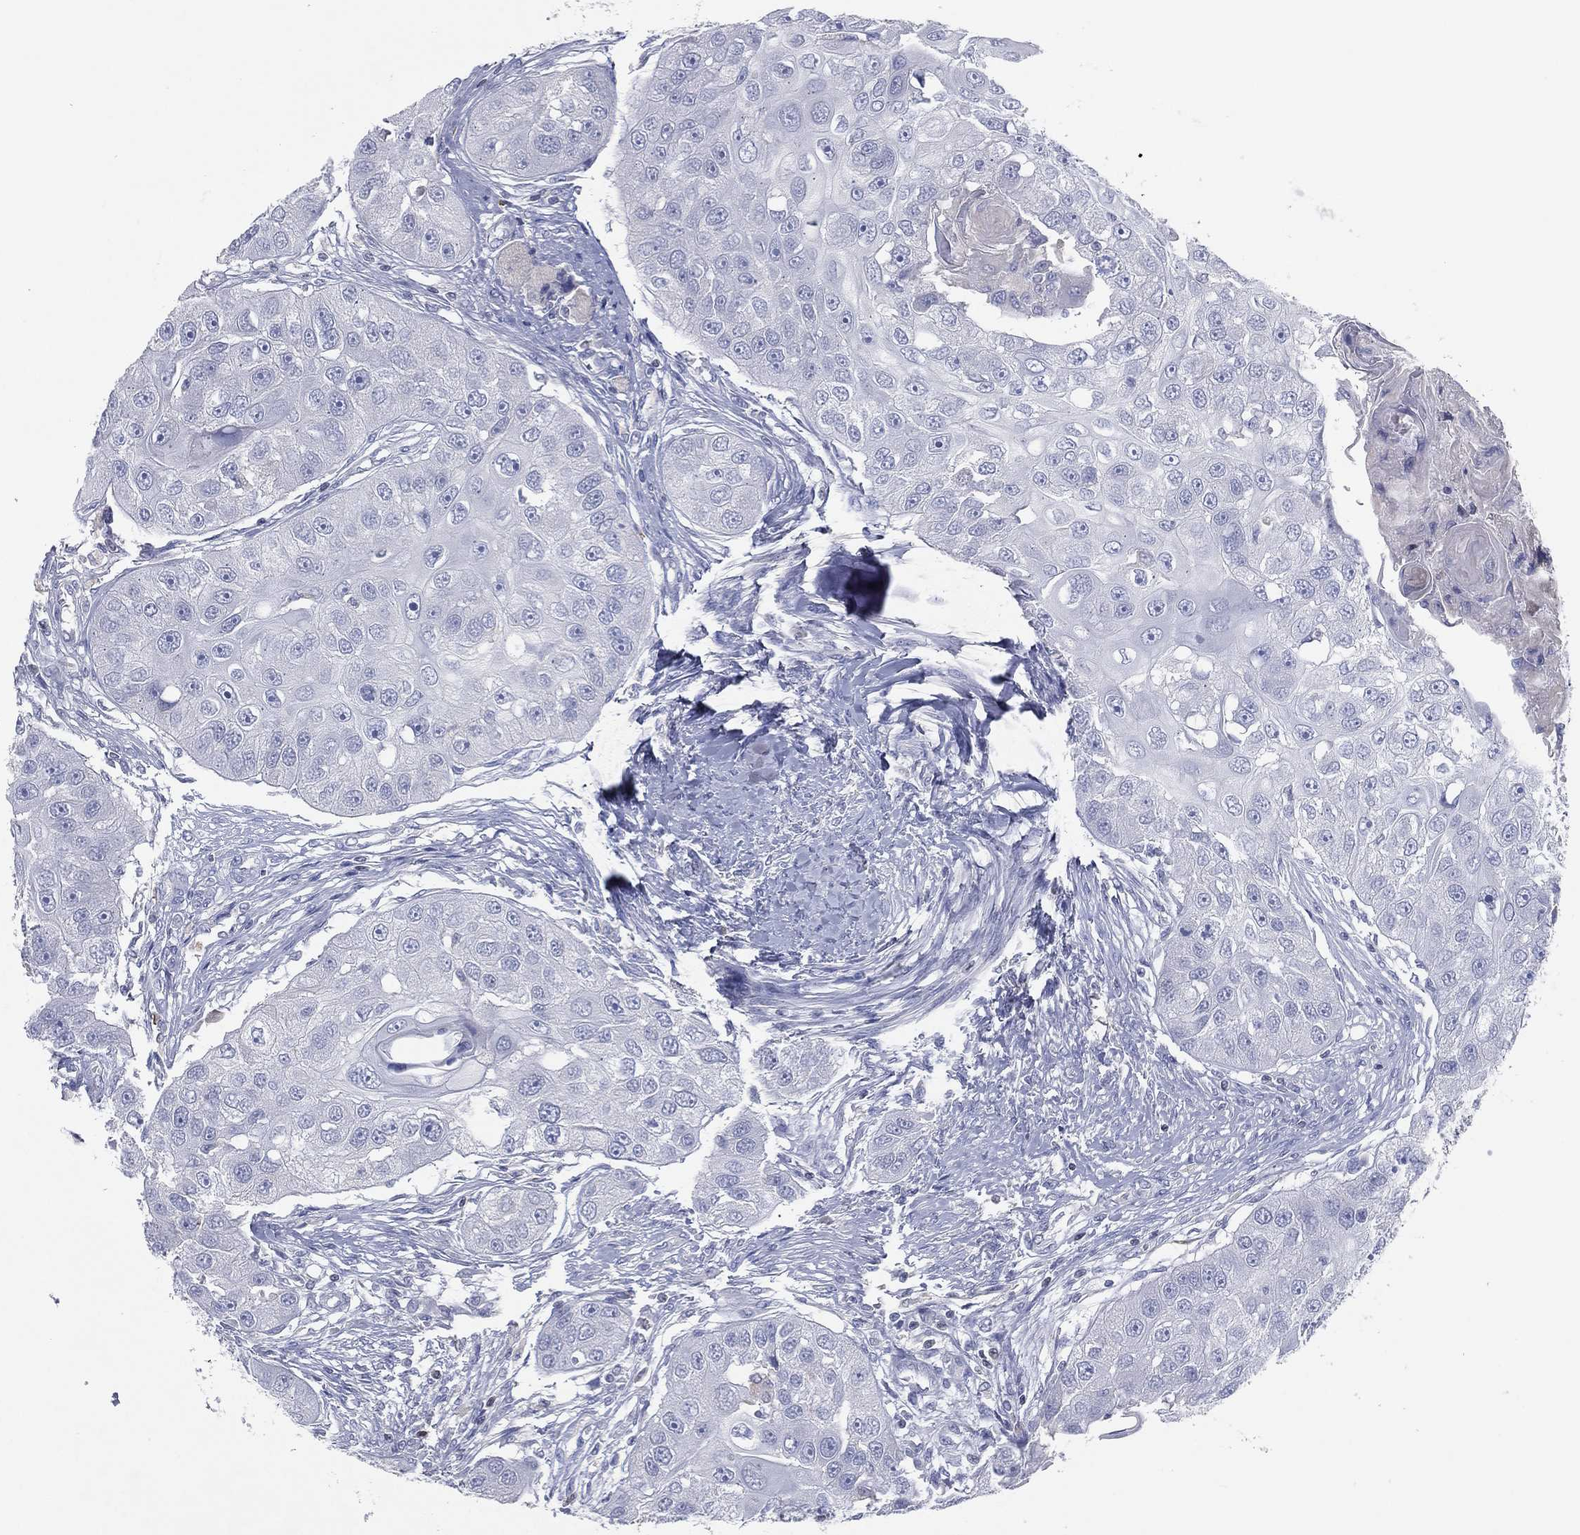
{"staining": {"intensity": "negative", "quantity": "none", "location": "none"}, "tissue": "head and neck cancer", "cell_type": "Tumor cells", "image_type": "cancer", "snomed": [{"axis": "morphology", "description": "Normal tissue, NOS"}, {"axis": "morphology", "description": "Squamous cell carcinoma, NOS"}, {"axis": "topography", "description": "Skeletal muscle"}, {"axis": "topography", "description": "Head-Neck"}], "caption": "Immunohistochemical staining of human head and neck cancer (squamous cell carcinoma) displays no significant positivity in tumor cells.", "gene": "CPT1B", "patient": {"sex": "male", "age": 51}}